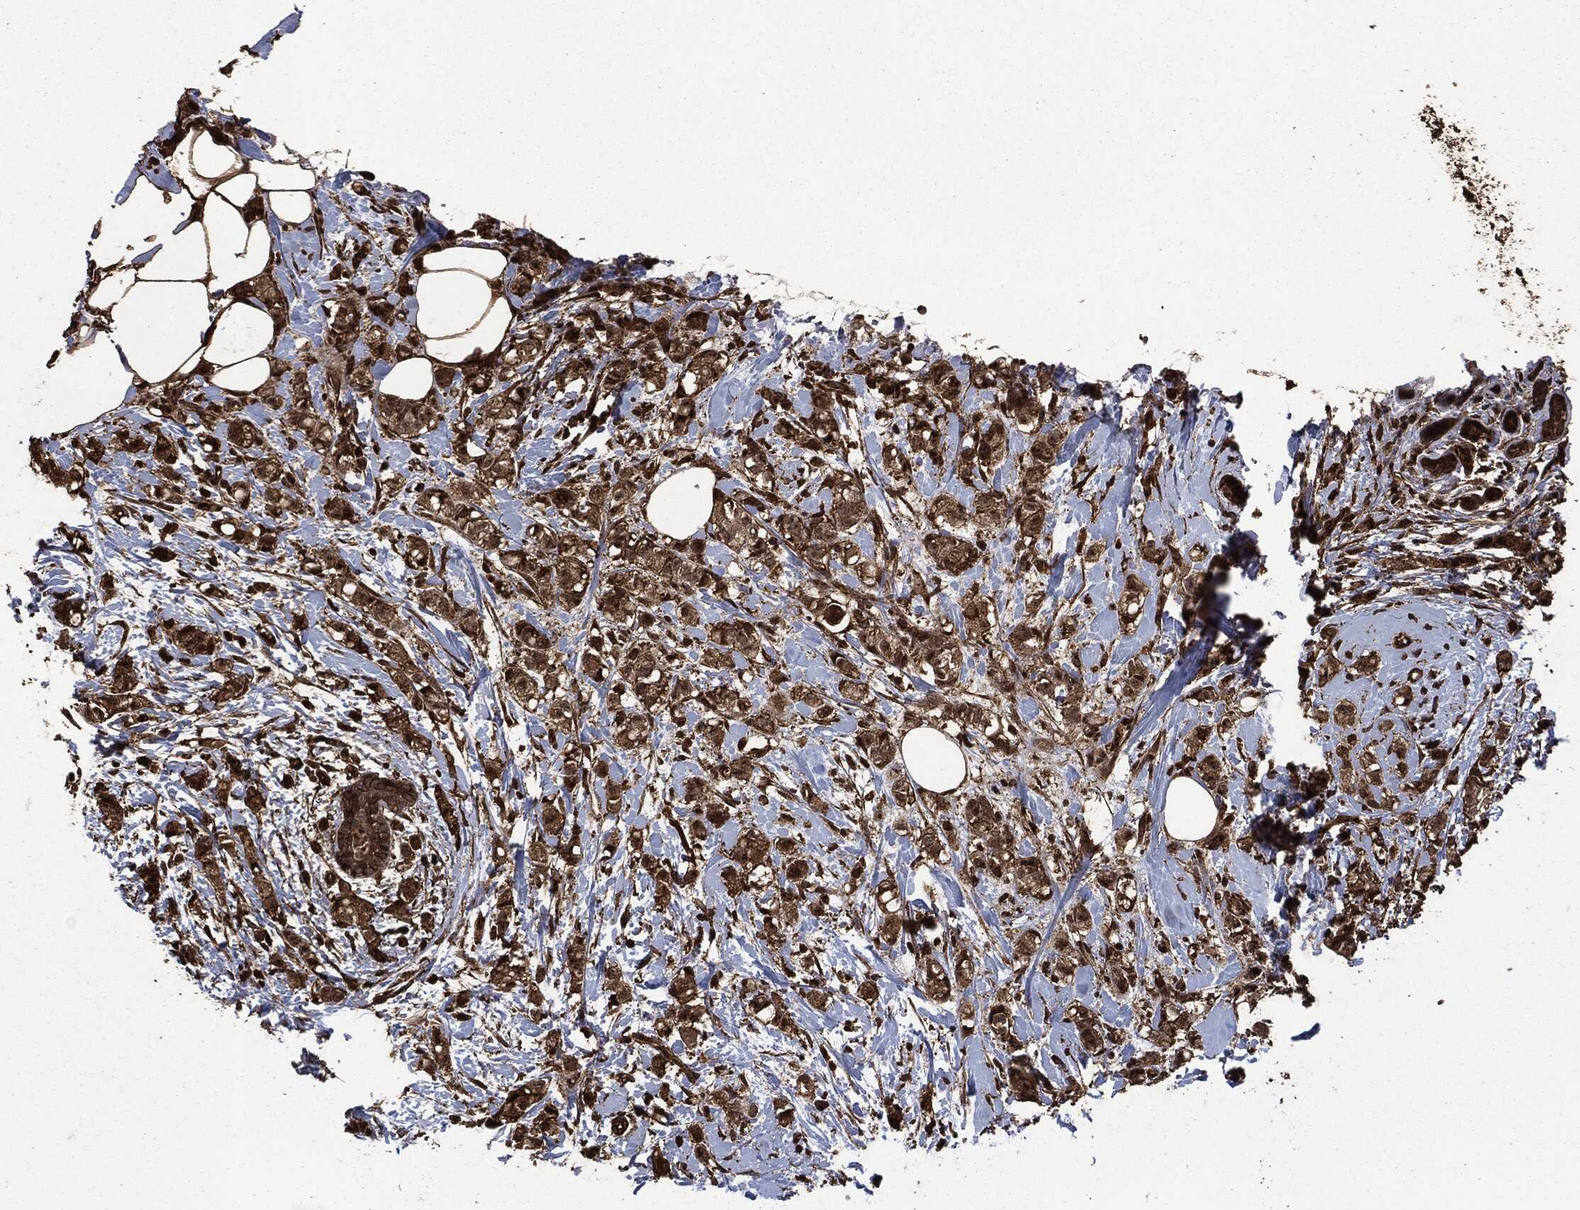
{"staining": {"intensity": "strong", "quantity": ">75%", "location": "cytoplasmic/membranous"}, "tissue": "breast cancer", "cell_type": "Tumor cells", "image_type": "cancer", "snomed": [{"axis": "morphology", "description": "Normal tissue, NOS"}, {"axis": "morphology", "description": "Duct carcinoma"}, {"axis": "topography", "description": "Breast"}], "caption": "The photomicrograph displays a brown stain indicating the presence of a protein in the cytoplasmic/membranous of tumor cells in breast cancer.", "gene": "HRAS", "patient": {"sex": "female", "age": 44}}